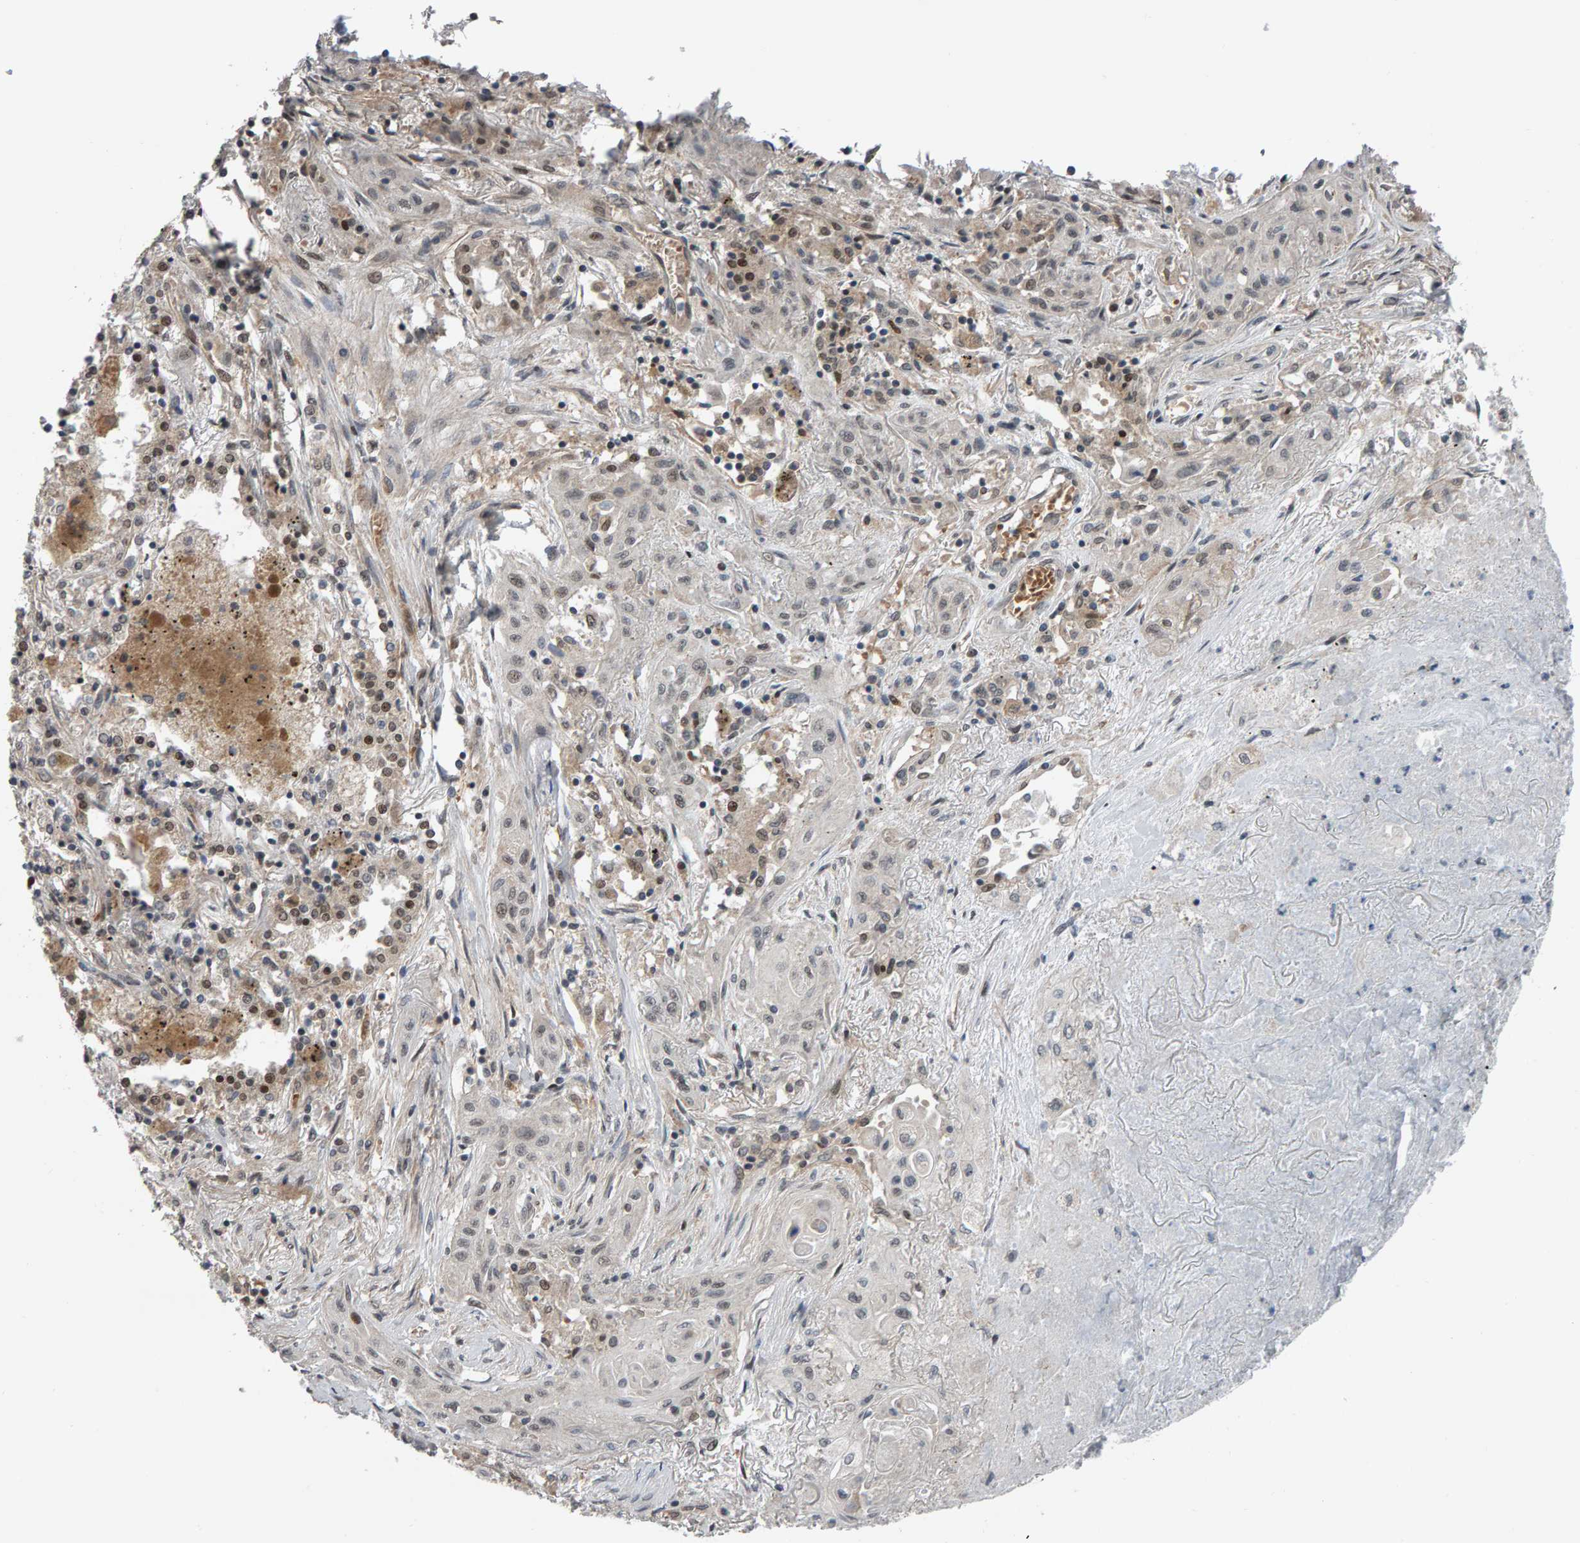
{"staining": {"intensity": "negative", "quantity": "none", "location": "none"}, "tissue": "lung cancer", "cell_type": "Tumor cells", "image_type": "cancer", "snomed": [{"axis": "morphology", "description": "Squamous cell carcinoma, NOS"}, {"axis": "topography", "description": "Lung"}], "caption": "This is a image of IHC staining of lung squamous cell carcinoma, which shows no positivity in tumor cells. (IHC, brightfield microscopy, high magnification).", "gene": "COASY", "patient": {"sex": "female", "age": 47}}